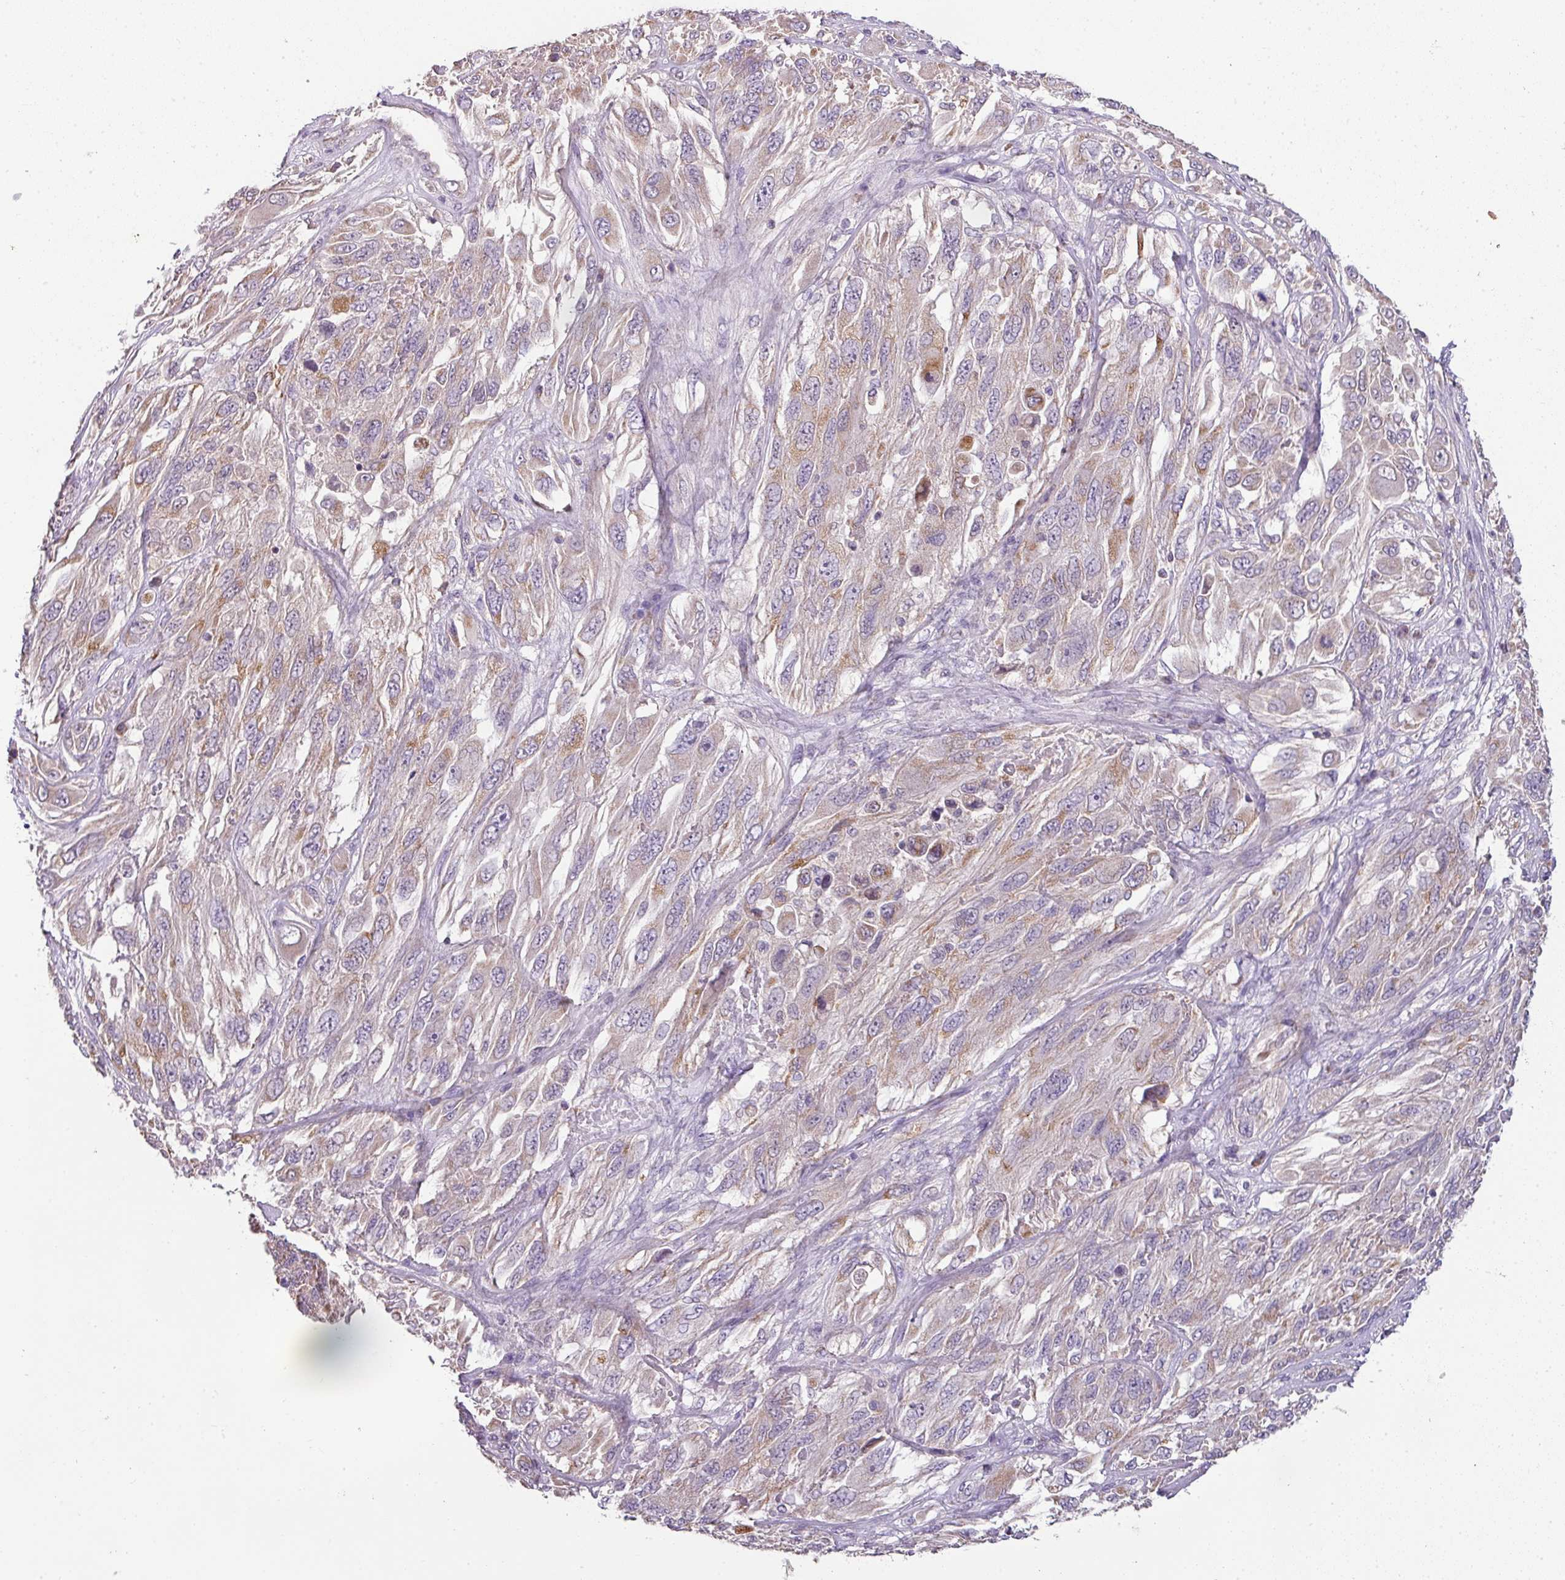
{"staining": {"intensity": "weak", "quantity": "25%-75%", "location": "cytoplasmic/membranous"}, "tissue": "melanoma", "cell_type": "Tumor cells", "image_type": "cancer", "snomed": [{"axis": "morphology", "description": "Malignant melanoma, NOS"}, {"axis": "topography", "description": "Skin"}], "caption": "Immunohistochemistry (IHC) histopathology image of human malignant melanoma stained for a protein (brown), which exhibits low levels of weak cytoplasmic/membranous expression in about 25%-75% of tumor cells.", "gene": "PALS2", "patient": {"sex": "female", "age": 91}}